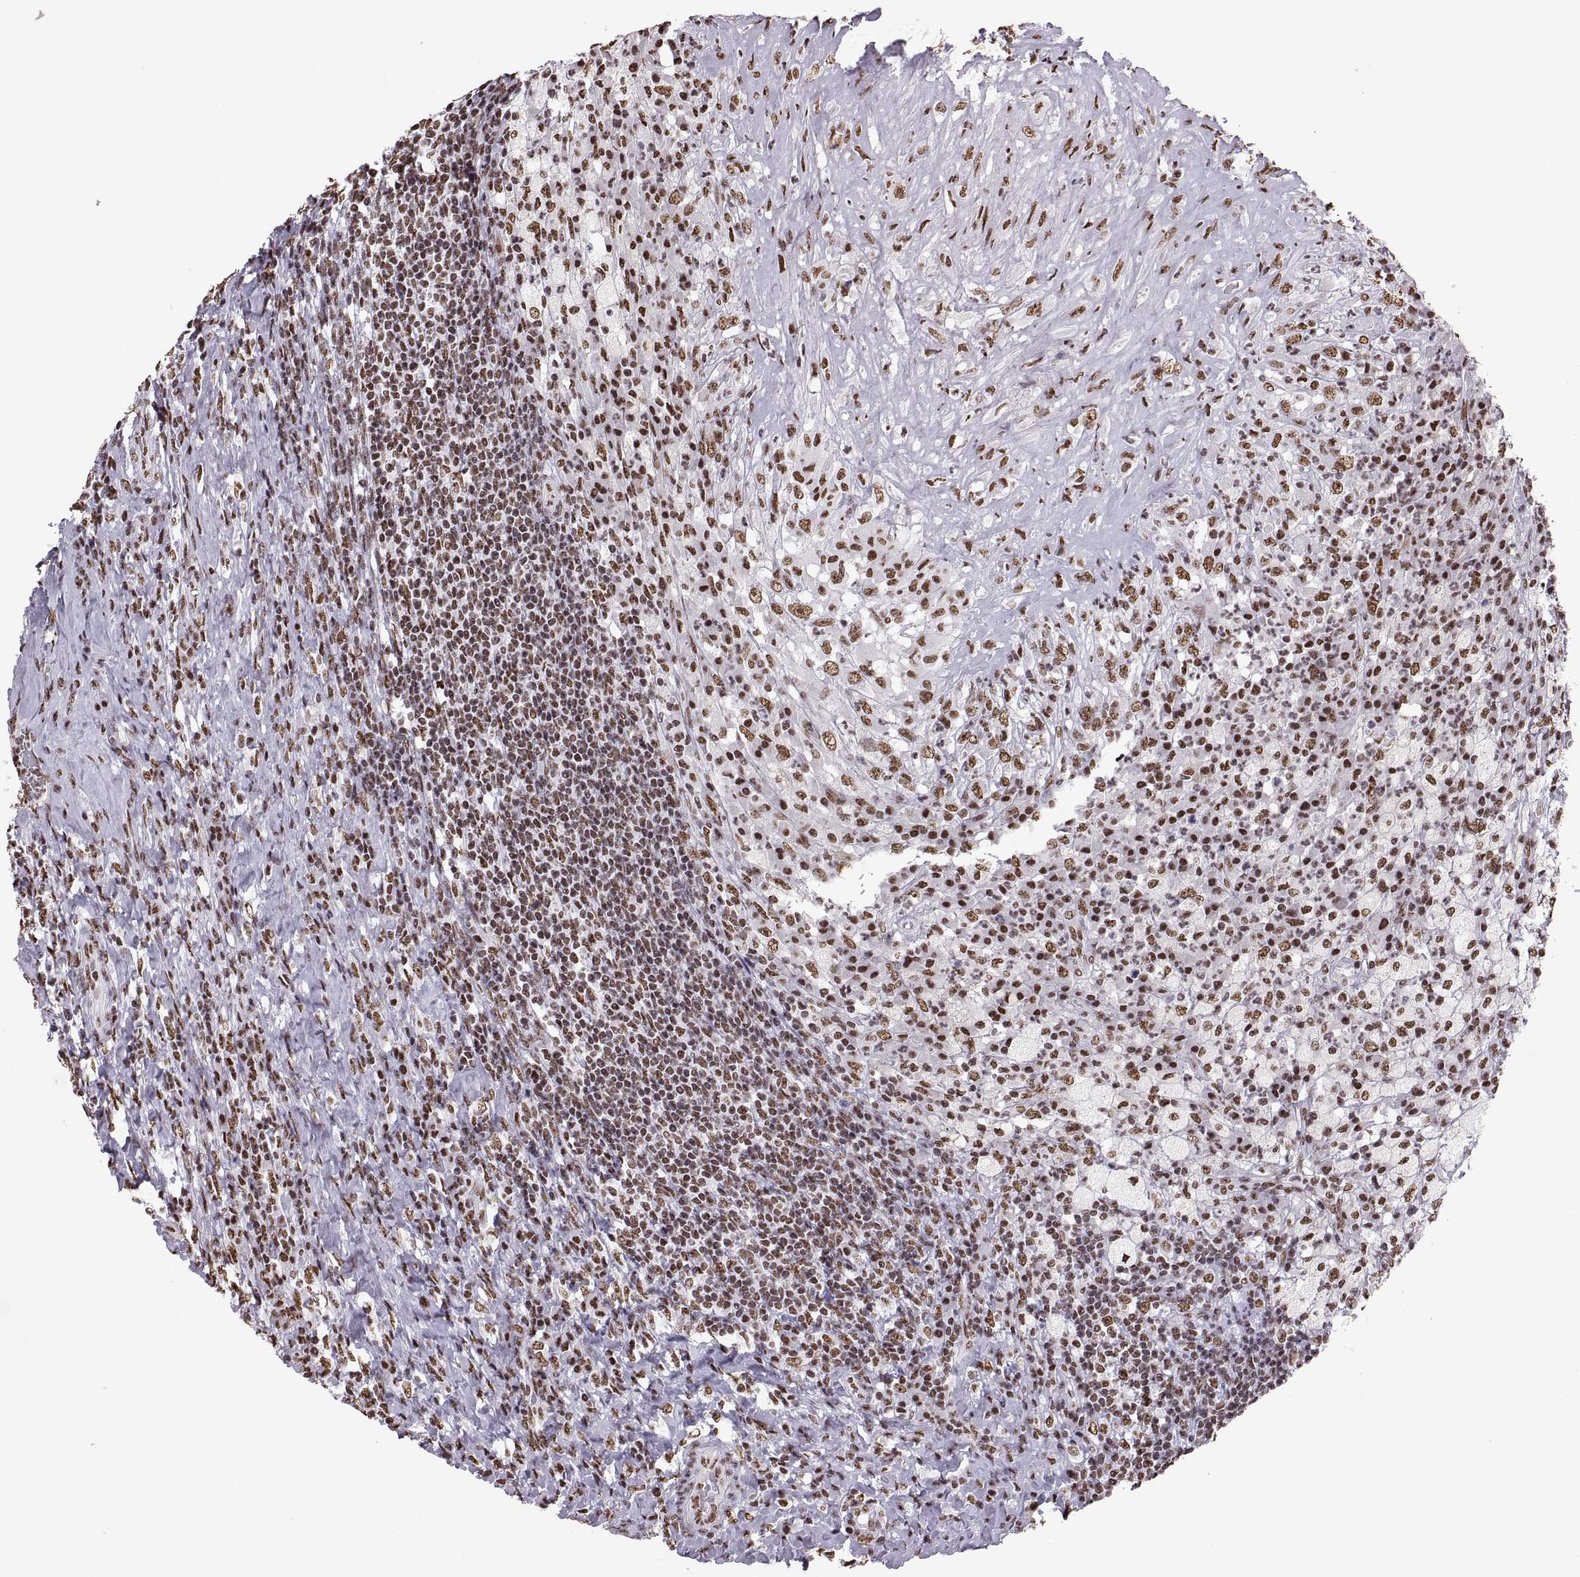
{"staining": {"intensity": "moderate", "quantity": ">75%", "location": "nuclear"}, "tissue": "testis cancer", "cell_type": "Tumor cells", "image_type": "cancer", "snomed": [{"axis": "morphology", "description": "Necrosis, NOS"}, {"axis": "morphology", "description": "Carcinoma, Embryonal, NOS"}, {"axis": "topography", "description": "Testis"}], "caption": "High-power microscopy captured an IHC histopathology image of testis cancer, revealing moderate nuclear expression in about >75% of tumor cells.", "gene": "SNAI1", "patient": {"sex": "male", "age": 19}}